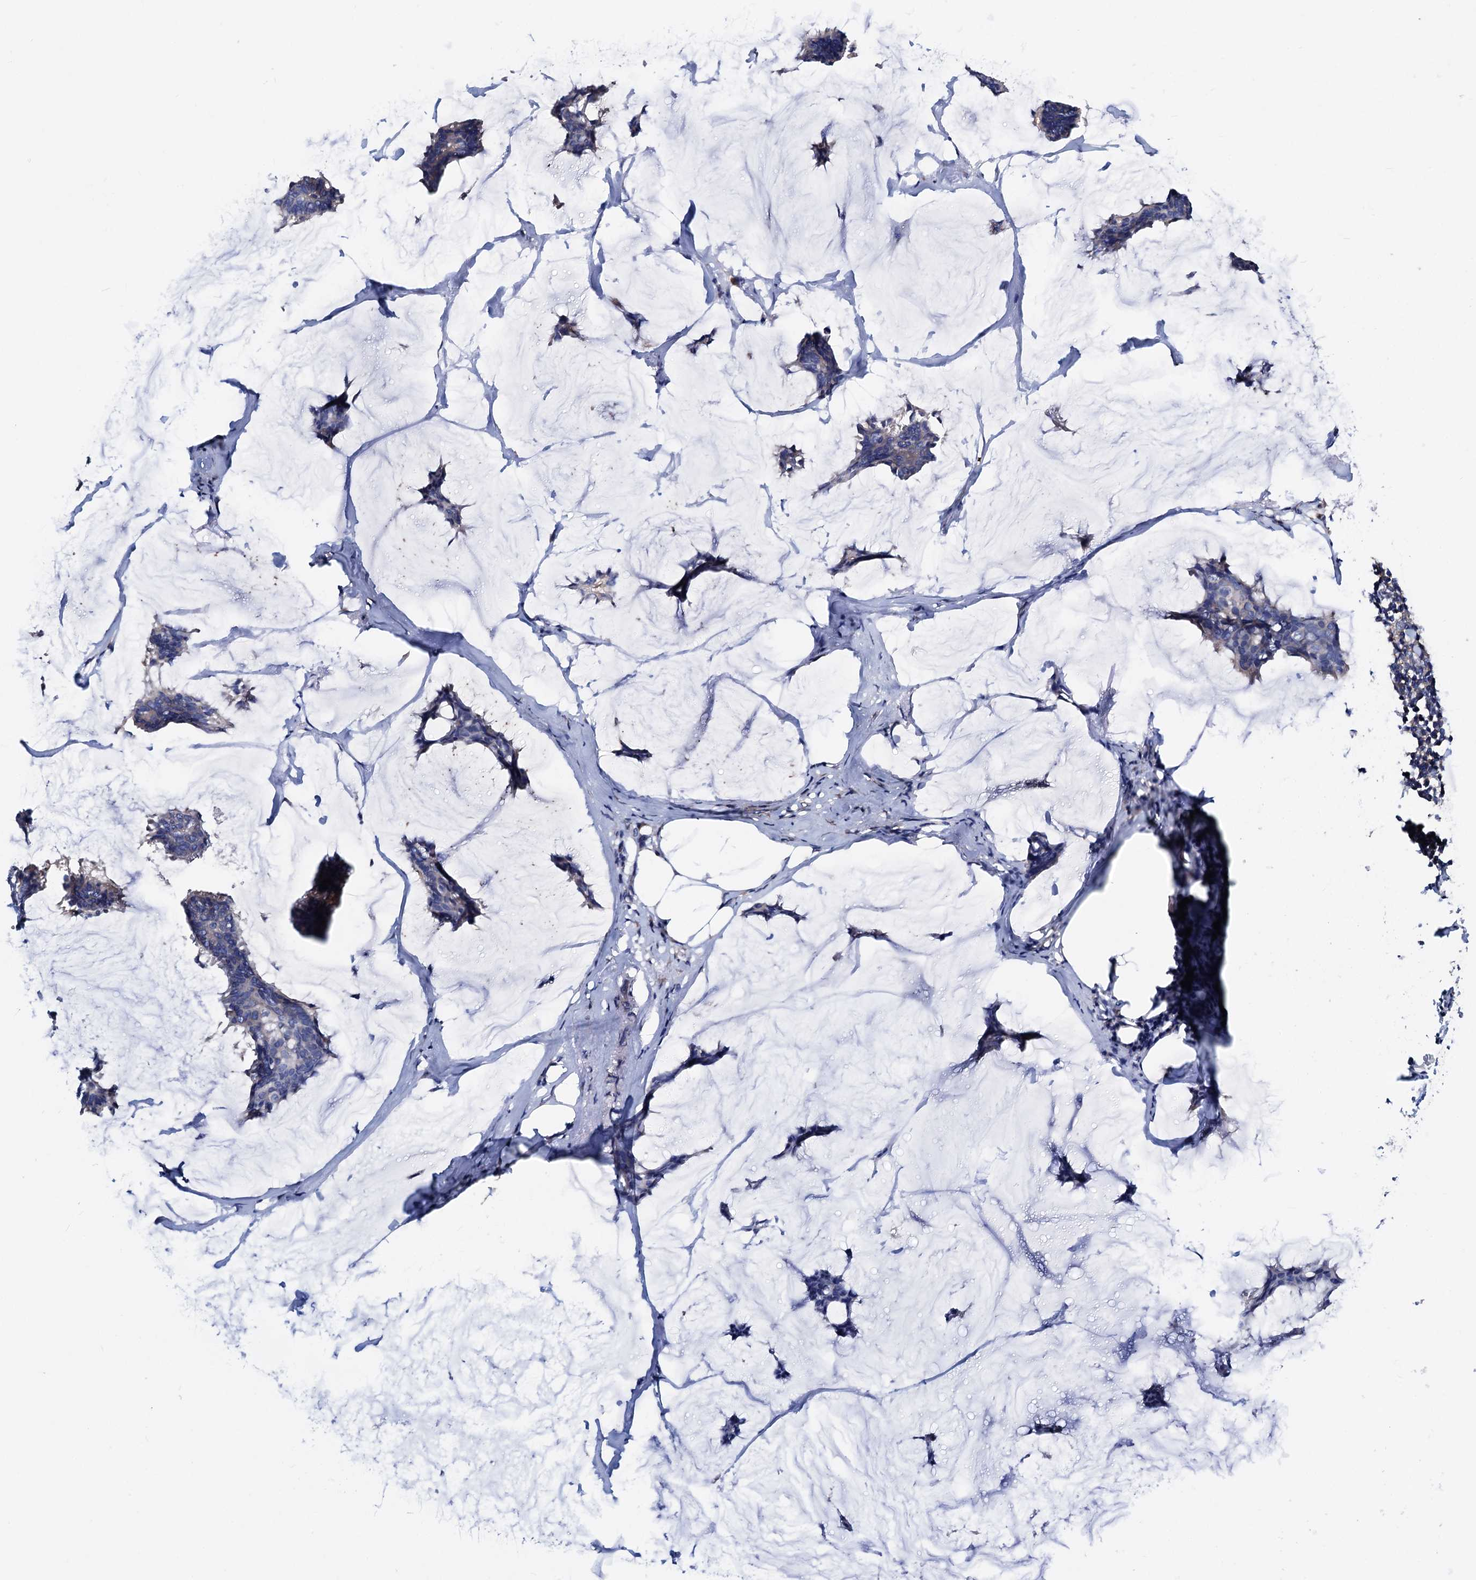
{"staining": {"intensity": "negative", "quantity": "none", "location": "none"}, "tissue": "breast cancer", "cell_type": "Tumor cells", "image_type": "cancer", "snomed": [{"axis": "morphology", "description": "Duct carcinoma"}, {"axis": "topography", "description": "Breast"}], "caption": "A photomicrograph of intraductal carcinoma (breast) stained for a protein shows no brown staining in tumor cells.", "gene": "GCOM1", "patient": {"sex": "female", "age": 93}}